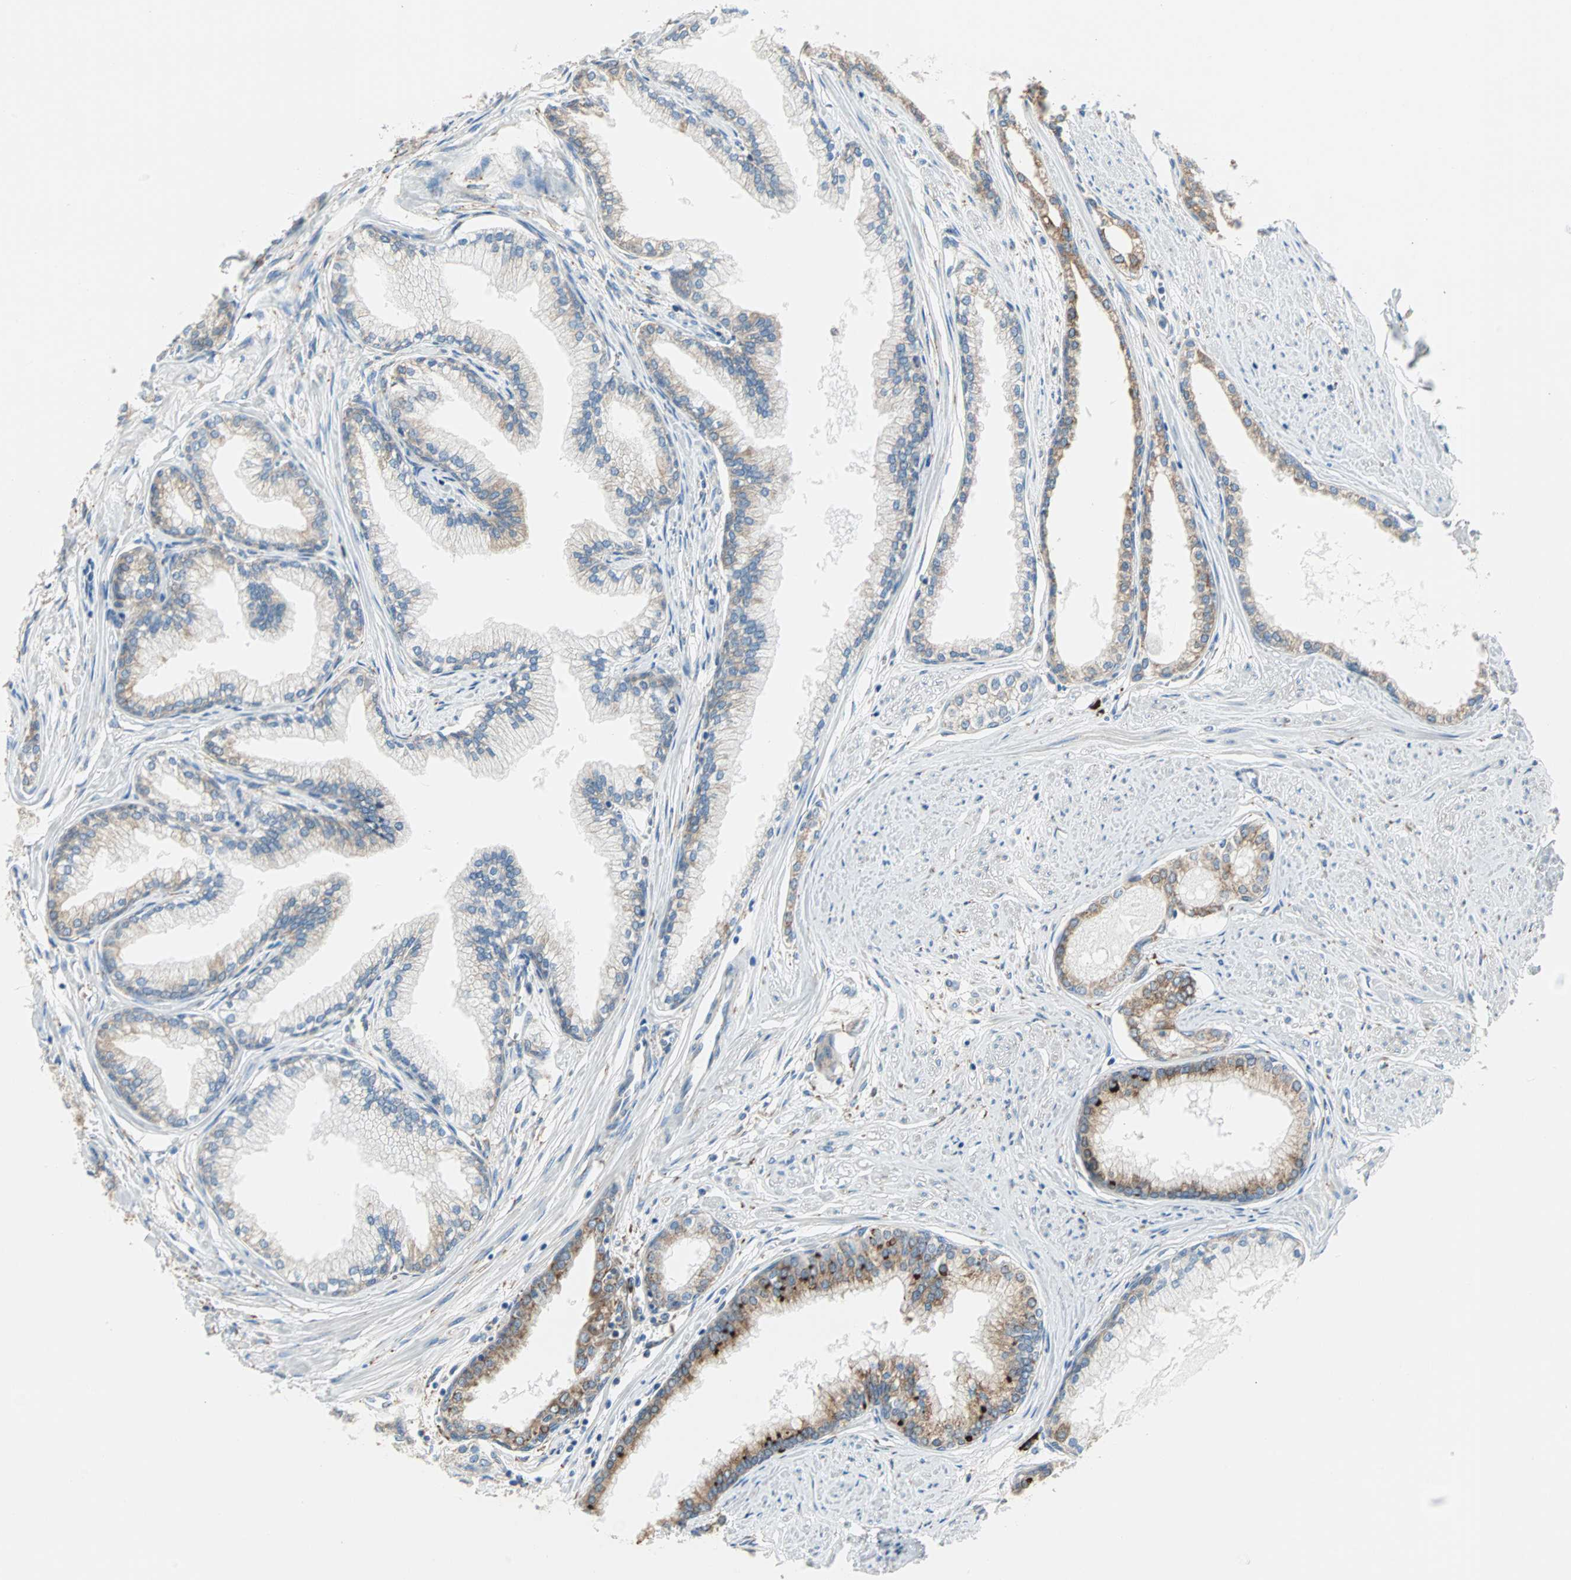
{"staining": {"intensity": "moderate", "quantity": "25%-75%", "location": "cytoplasmic/membranous"}, "tissue": "prostate", "cell_type": "Glandular cells", "image_type": "normal", "snomed": [{"axis": "morphology", "description": "Normal tissue, NOS"}, {"axis": "topography", "description": "Prostate"}], "caption": "DAB (3,3'-diaminobenzidine) immunohistochemical staining of unremarkable human prostate exhibits moderate cytoplasmic/membranous protein positivity in approximately 25%-75% of glandular cells.", "gene": "PLCXD1", "patient": {"sex": "male", "age": 64}}